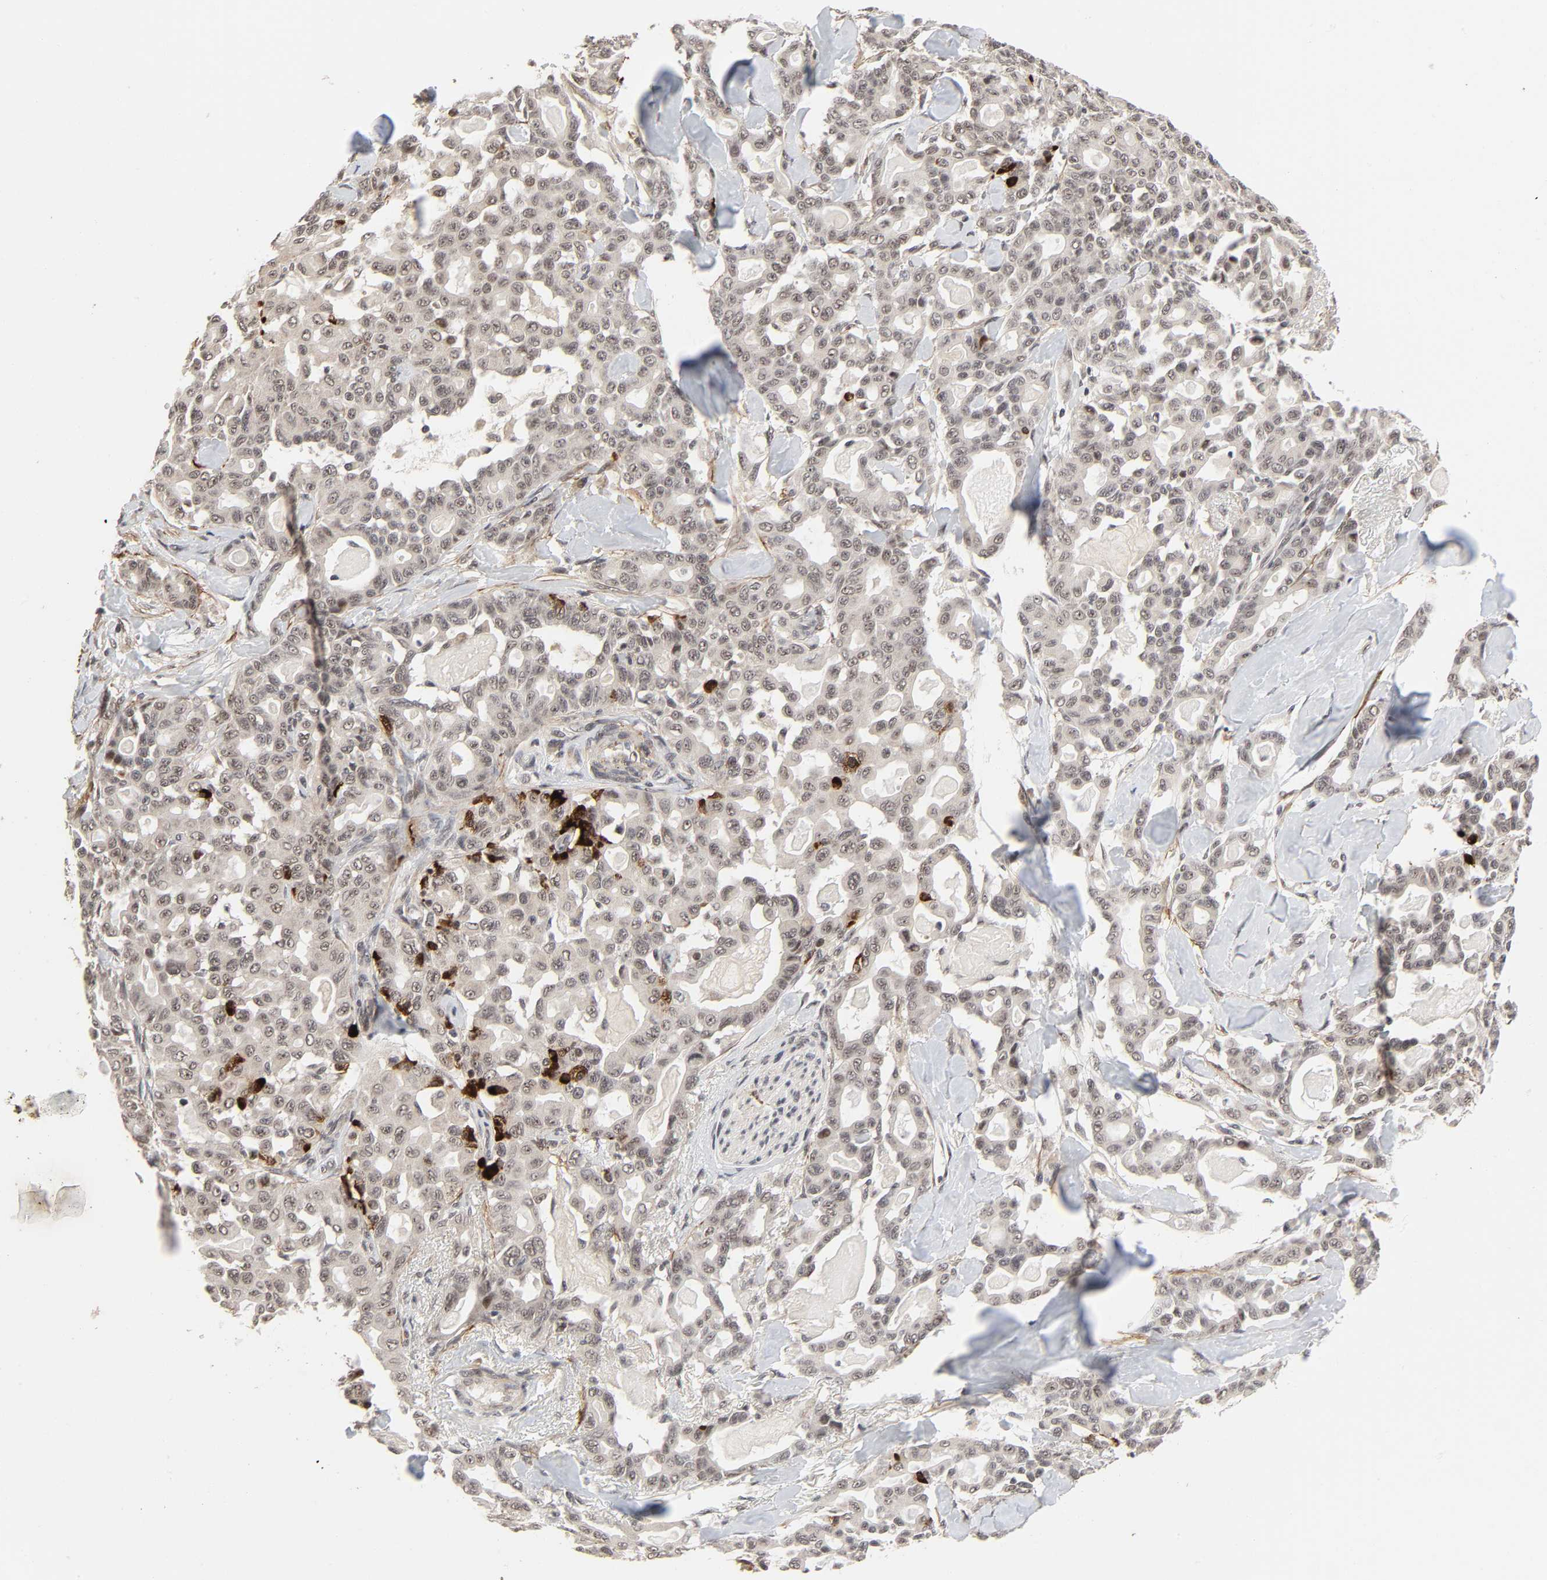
{"staining": {"intensity": "weak", "quantity": ">75%", "location": "nuclear"}, "tissue": "pancreatic cancer", "cell_type": "Tumor cells", "image_type": "cancer", "snomed": [{"axis": "morphology", "description": "Adenocarcinoma, NOS"}, {"axis": "topography", "description": "Pancreas"}], "caption": "A micrograph showing weak nuclear staining in approximately >75% of tumor cells in pancreatic cancer, as visualized by brown immunohistochemical staining.", "gene": "ZKSCAN8", "patient": {"sex": "male", "age": 63}}